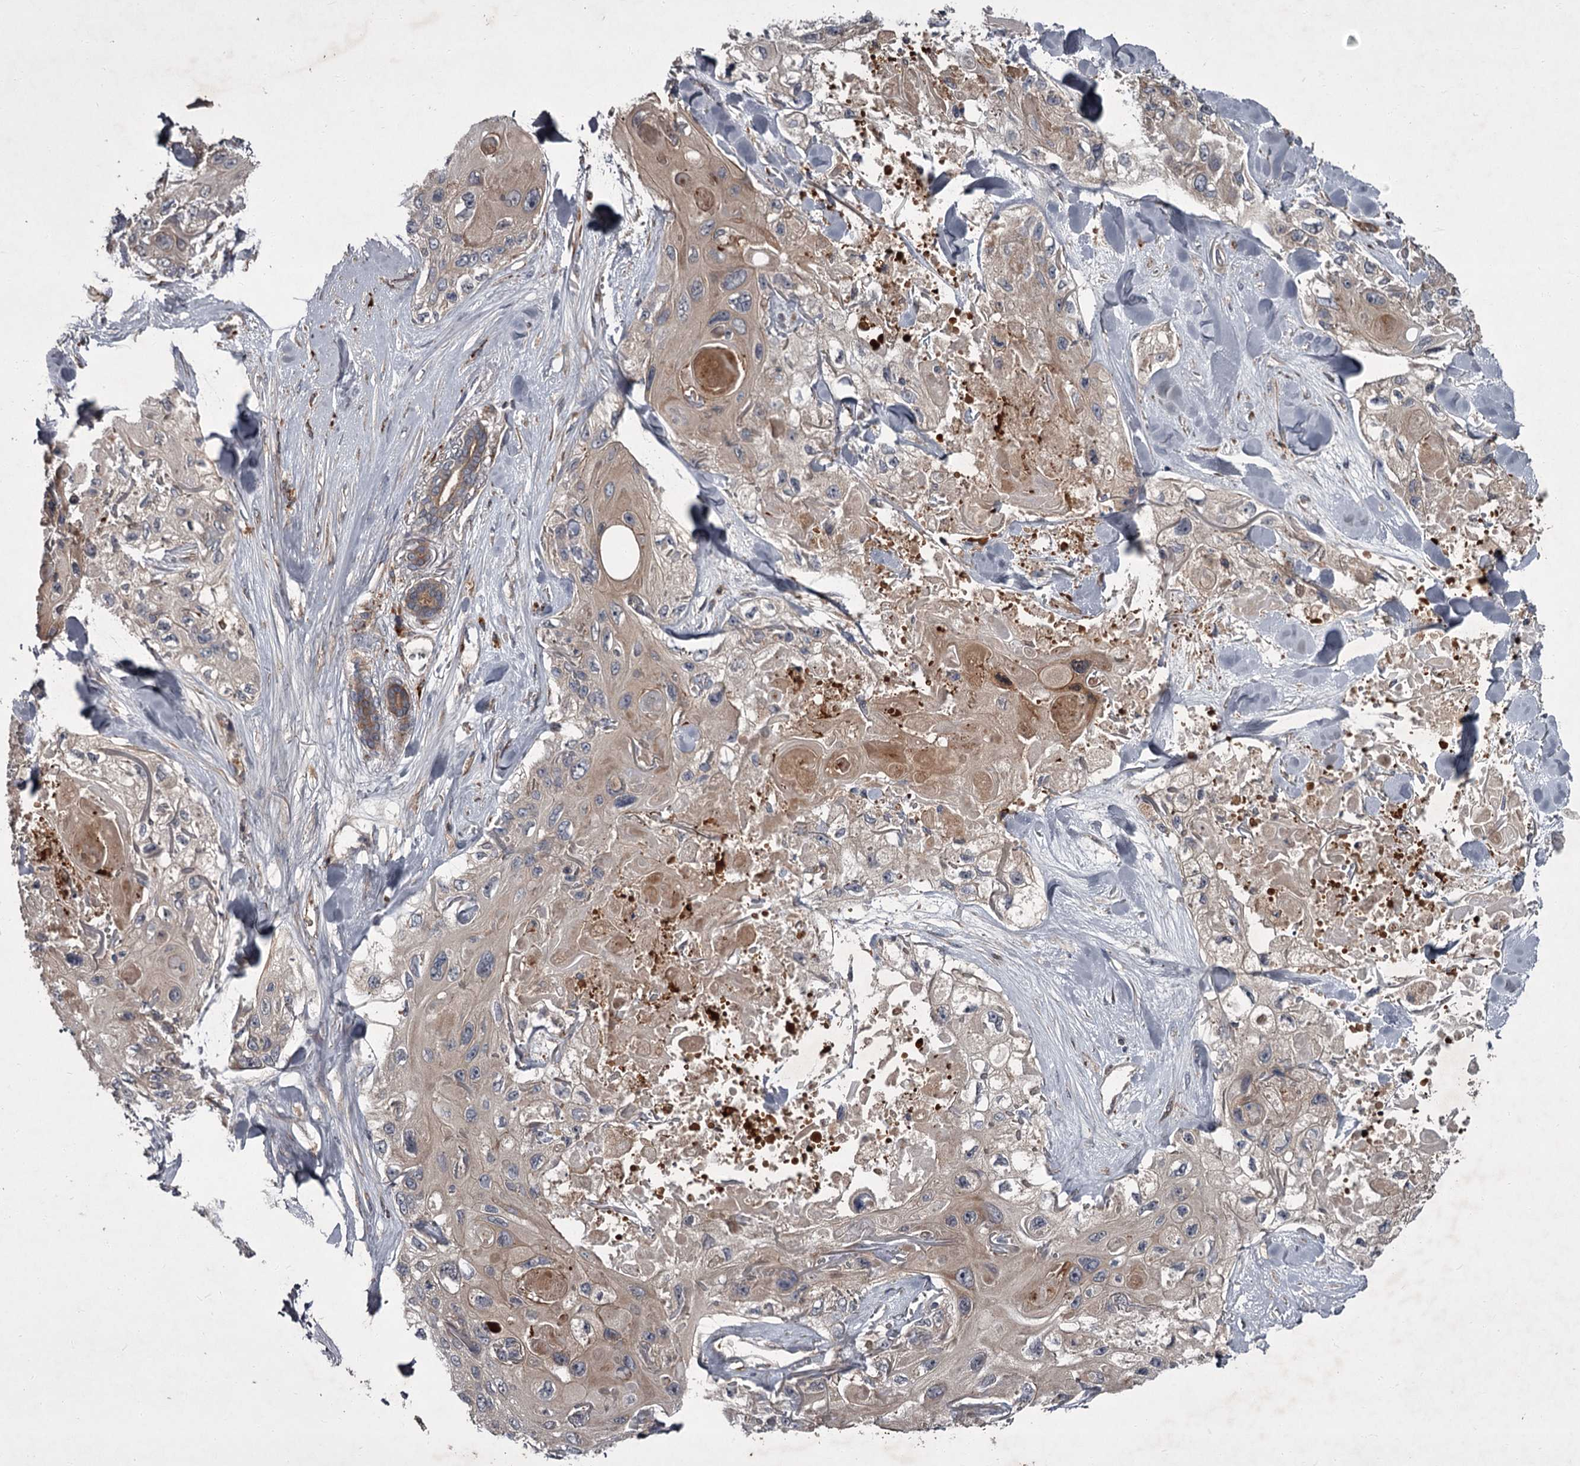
{"staining": {"intensity": "weak", "quantity": "25%-75%", "location": "cytoplasmic/membranous"}, "tissue": "skin cancer", "cell_type": "Tumor cells", "image_type": "cancer", "snomed": [{"axis": "morphology", "description": "Normal tissue, NOS"}, {"axis": "morphology", "description": "Squamous cell carcinoma, NOS"}, {"axis": "topography", "description": "Skin"}], "caption": "An image of human skin cancer stained for a protein shows weak cytoplasmic/membranous brown staining in tumor cells.", "gene": "UNC93B1", "patient": {"sex": "male", "age": 72}}